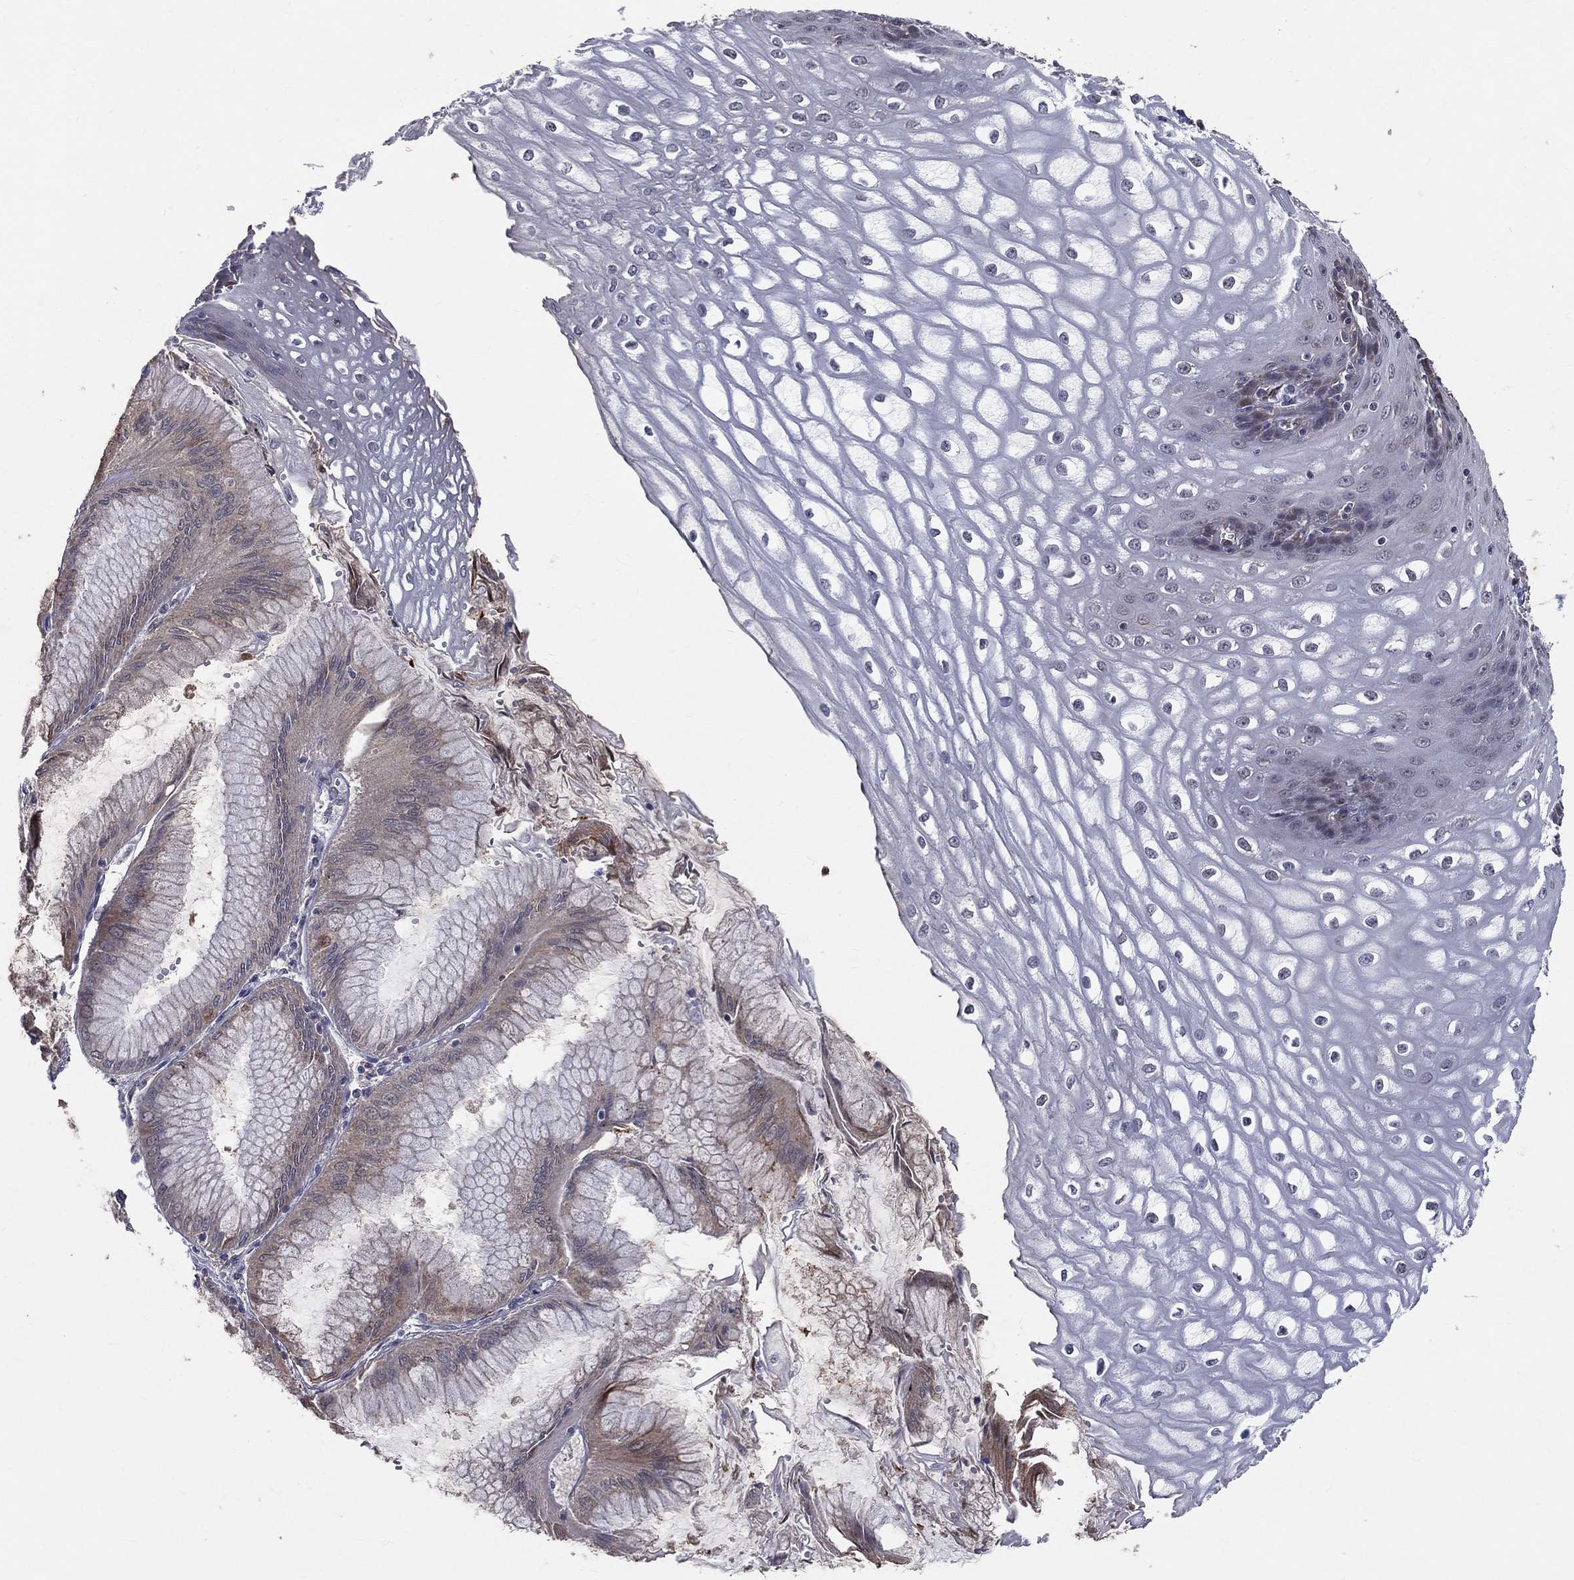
{"staining": {"intensity": "moderate", "quantity": "<25%", "location": "nuclear"}, "tissue": "esophagus", "cell_type": "Squamous epithelial cells", "image_type": "normal", "snomed": [{"axis": "morphology", "description": "Normal tissue, NOS"}, {"axis": "topography", "description": "Esophagus"}], "caption": "Esophagus stained with DAB (3,3'-diaminobenzidine) IHC demonstrates low levels of moderate nuclear expression in approximately <25% of squamous epithelial cells. (DAB IHC with brightfield microscopy, high magnification).", "gene": "GMPR2", "patient": {"sex": "male", "age": 58}}